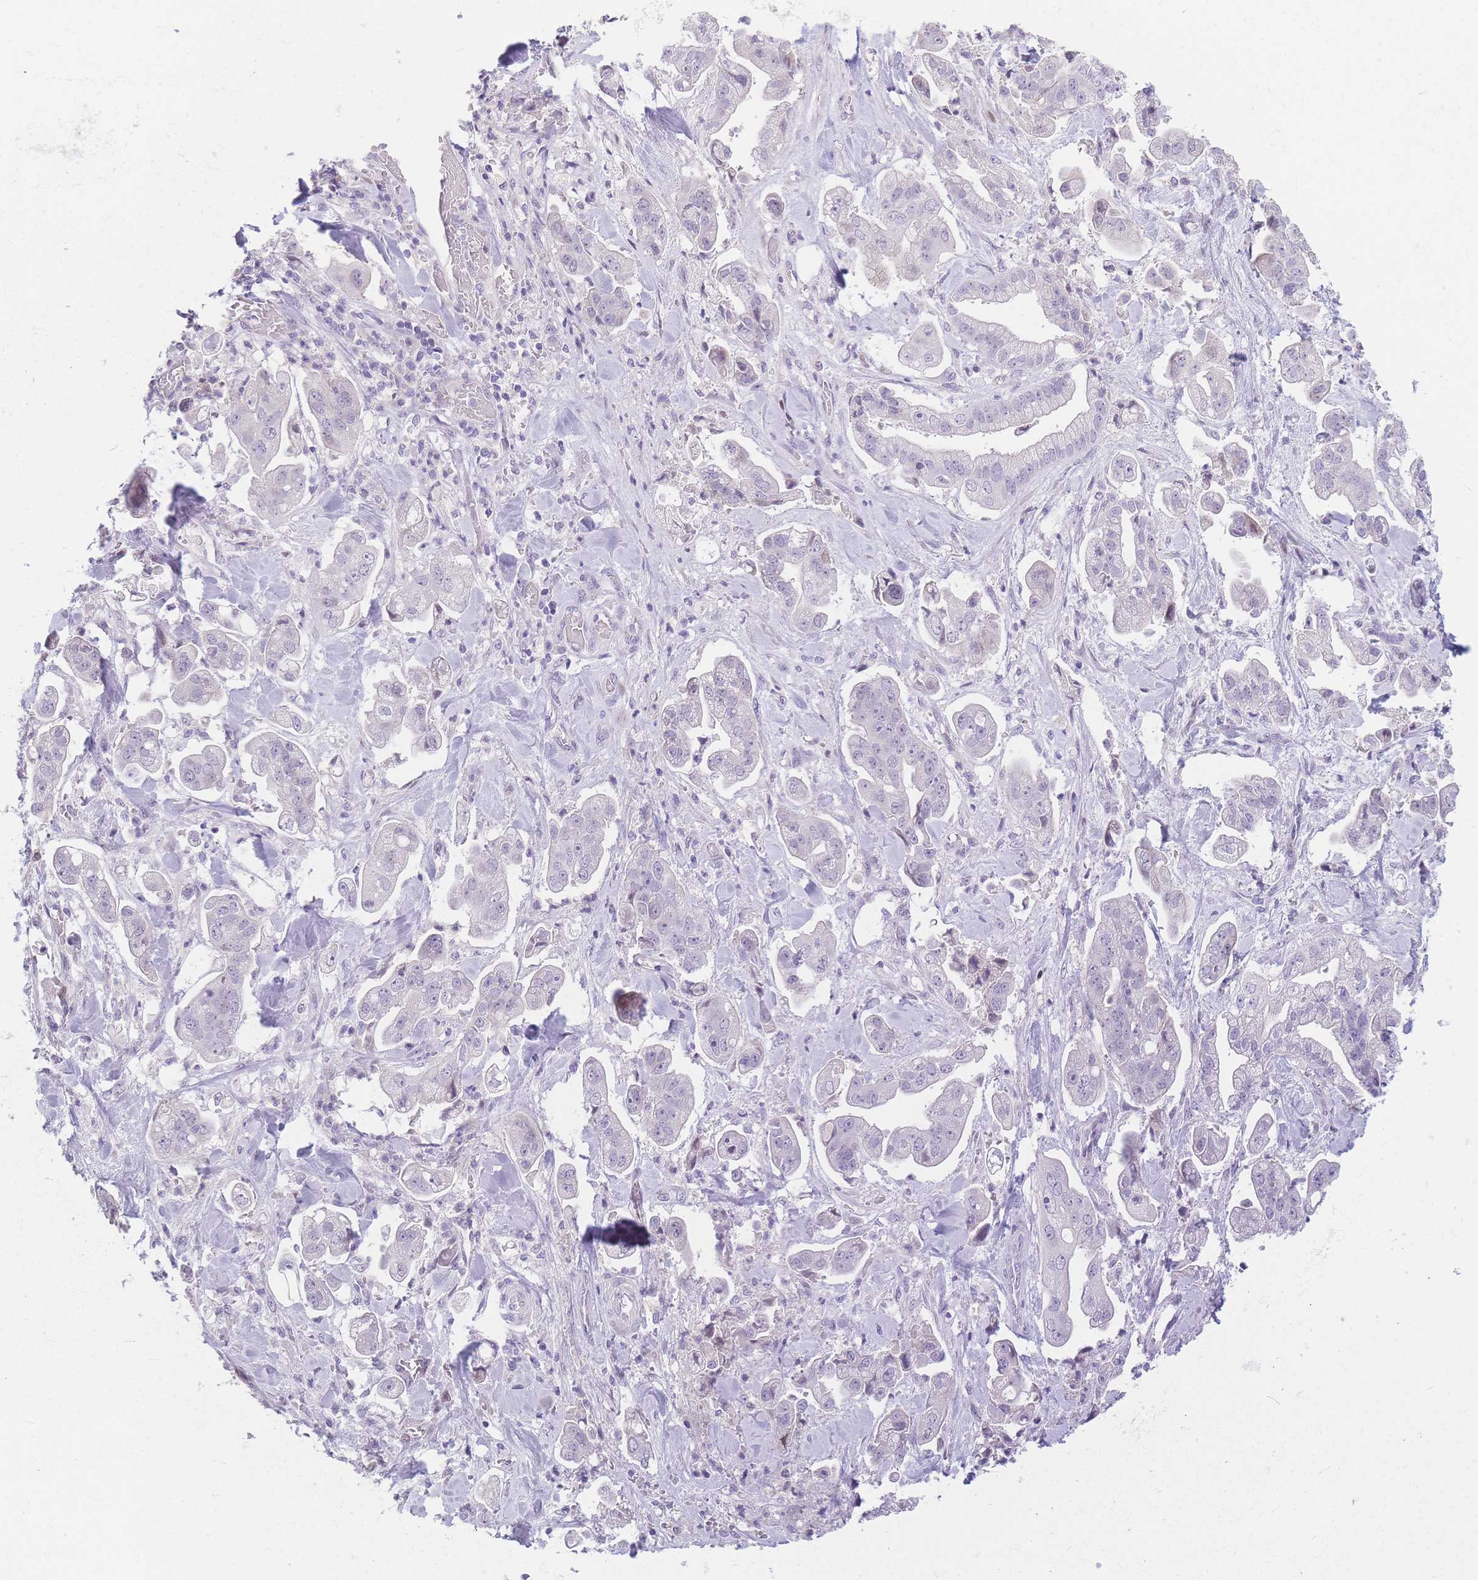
{"staining": {"intensity": "negative", "quantity": "none", "location": "none"}, "tissue": "stomach cancer", "cell_type": "Tumor cells", "image_type": "cancer", "snomed": [{"axis": "morphology", "description": "Adenocarcinoma, NOS"}, {"axis": "topography", "description": "Stomach"}], "caption": "Immunohistochemistry (IHC) of adenocarcinoma (stomach) shows no expression in tumor cells.", "gene": "SHCBP1", "patient": {"sex": "male", "age": 62}}